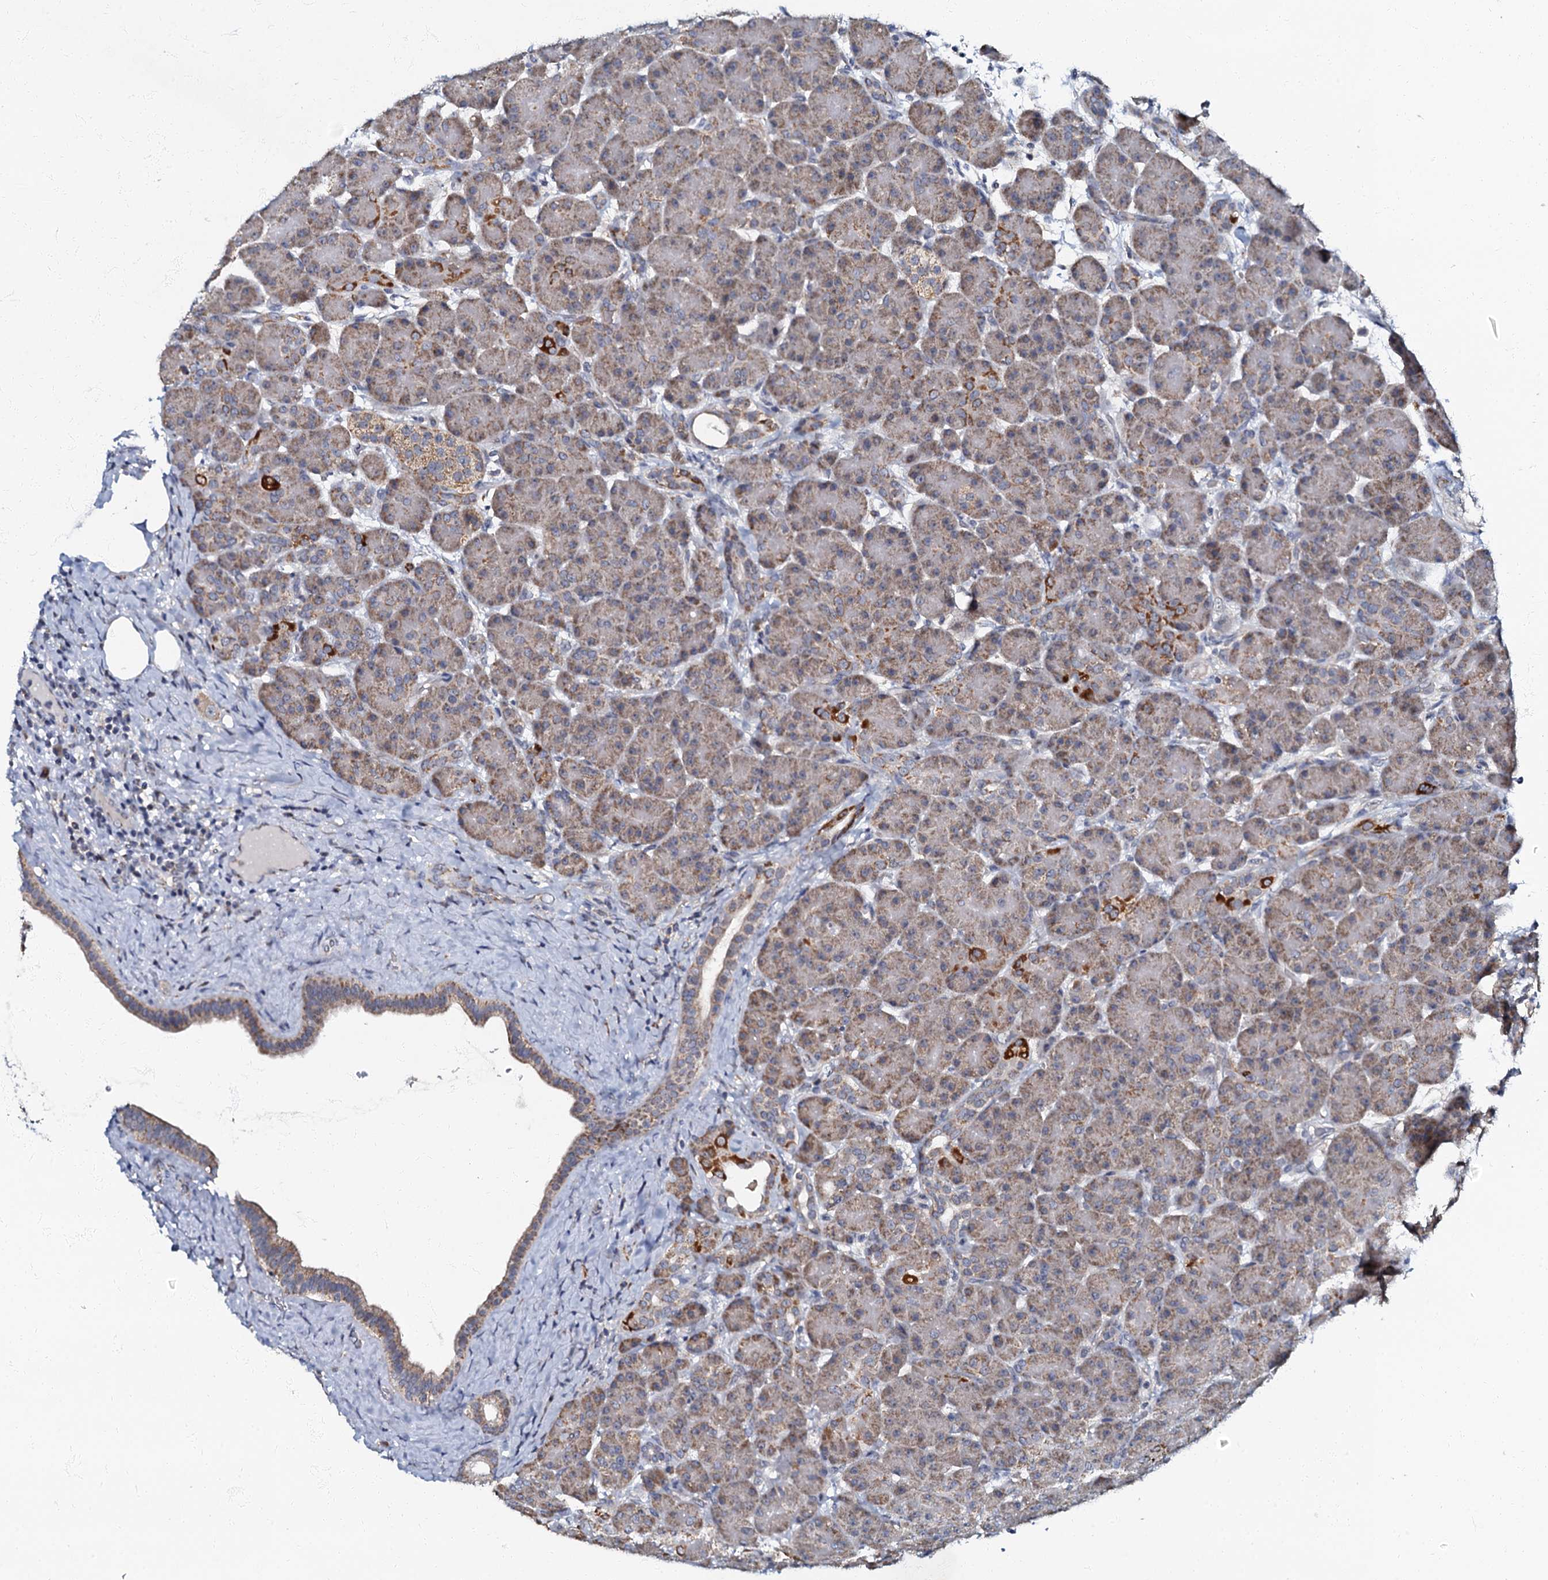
{"staining": {"intensity": "moderate", "quantity": "25%-75%", "location": "cytoplasmic/membranous"}, "tissue": "pancreas", "cell_type": "Exocrine glandular cells", "image_type": "normal", "snomed": [{"axis": "morphology", "description": "Normal tissue, NOS"}, {"axis": "topography", "description": "Pancreas"}], "caption": "Benign pancreas exhibits moderate cytoplasmic/membranous expression in approximately 25%-75% of exocrine glandular cells The staining was performed using DAB, with brown indicating positive protein expression. Nuclei are stained blue with hematoxylin..", "gene": "MRPL51", "patient": {"sex": "male", "age": 63}}